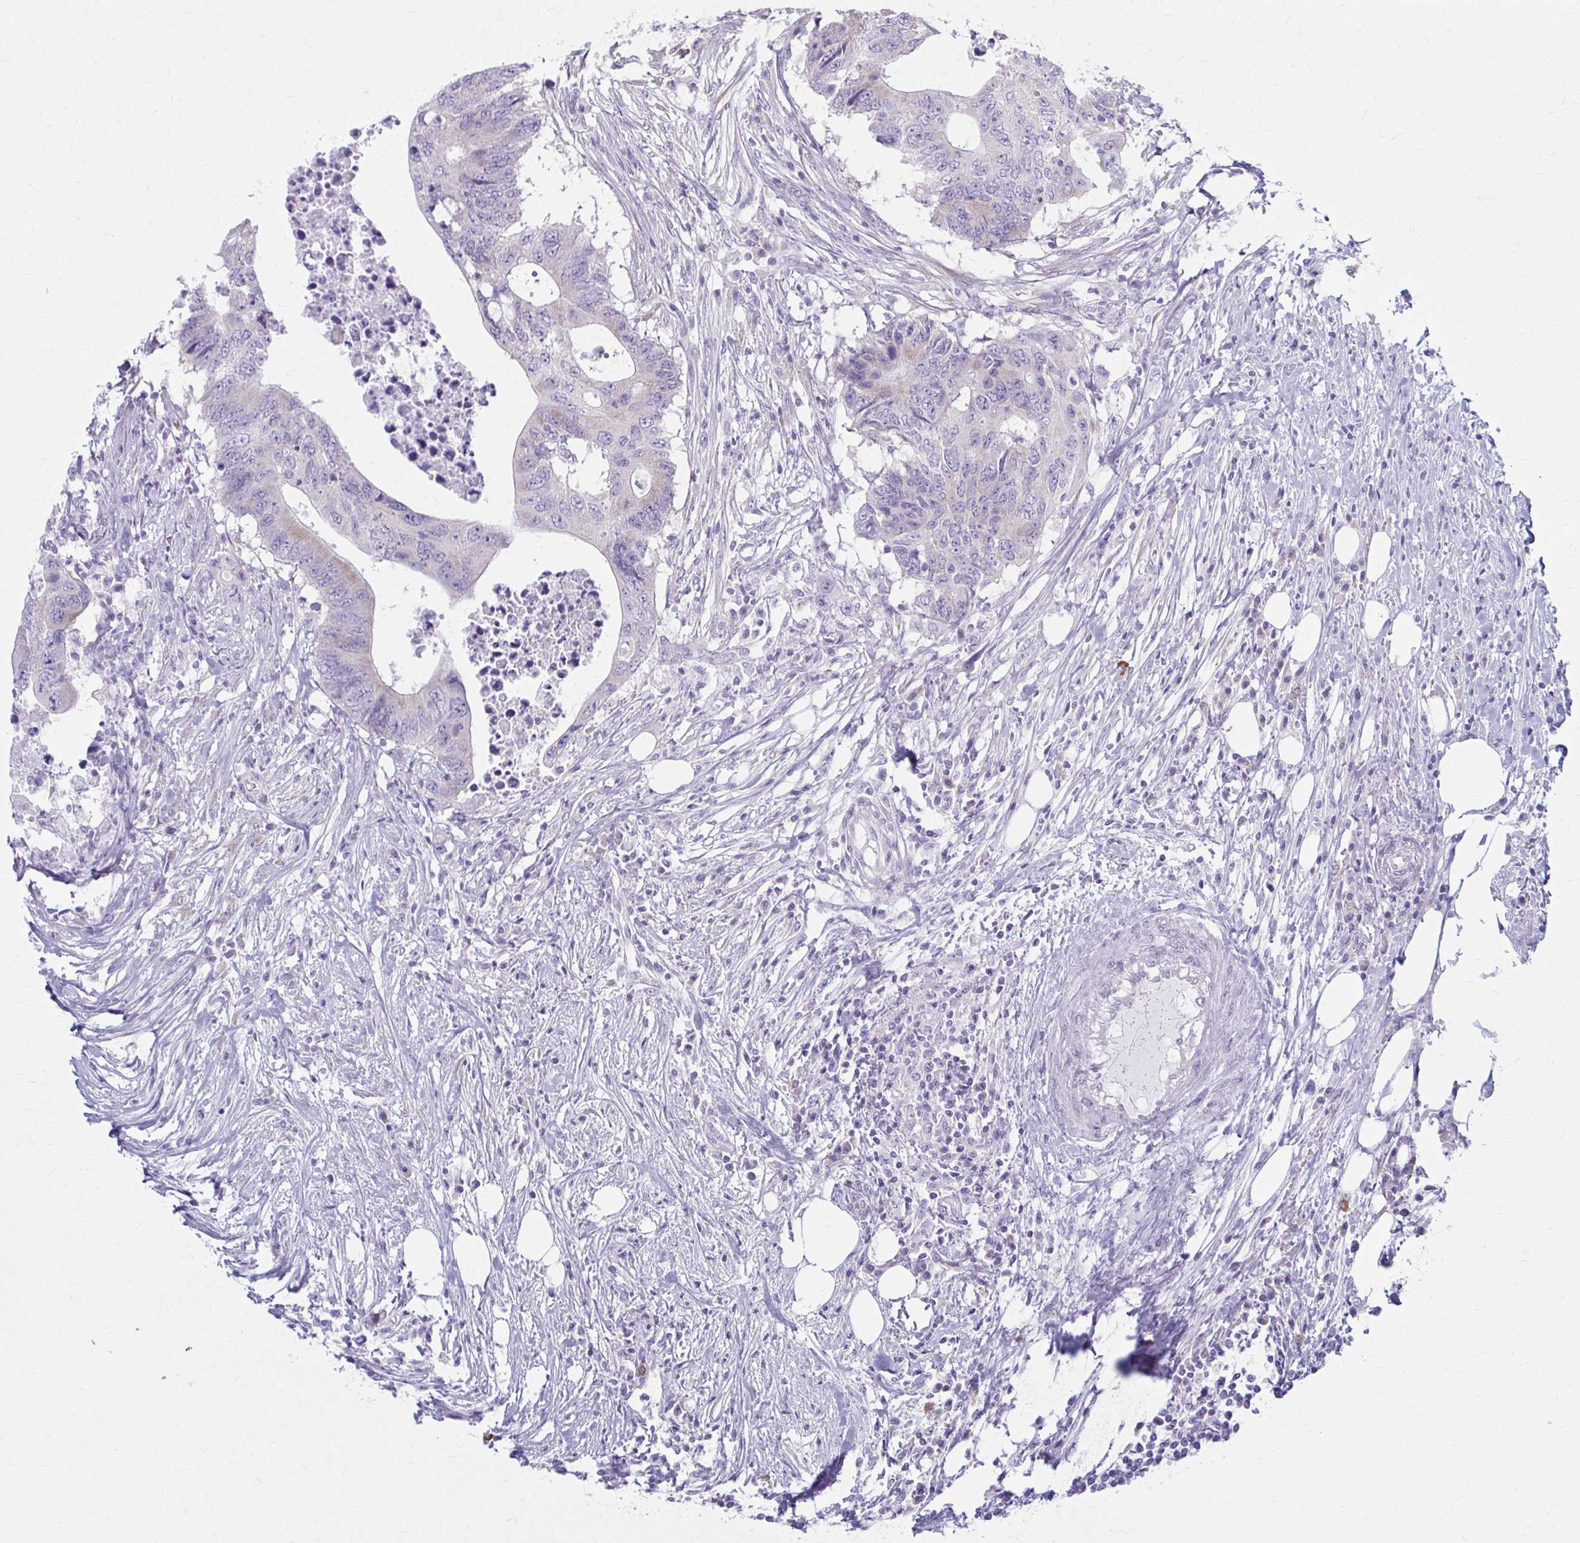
{"staining": {"intensity": "negative", "quantity": "none", "location": "none"}, "tissue": "colorectal cancer", "cell_type": "Tumor cells", "image_type": "cancer", "snomed": [{"axis": "morphology", "description": "Adenocarcinoma, NOS"}, {"axis": "topography", "description": "Colon"}], "caption": "Immunohistochemistry image of human colorectal adenocarcinoma stained for a protein (brown), which shows no positivity in tumor cells.", "gene": "PRKRA", "patient": {"sex": "male", "age": 71}}